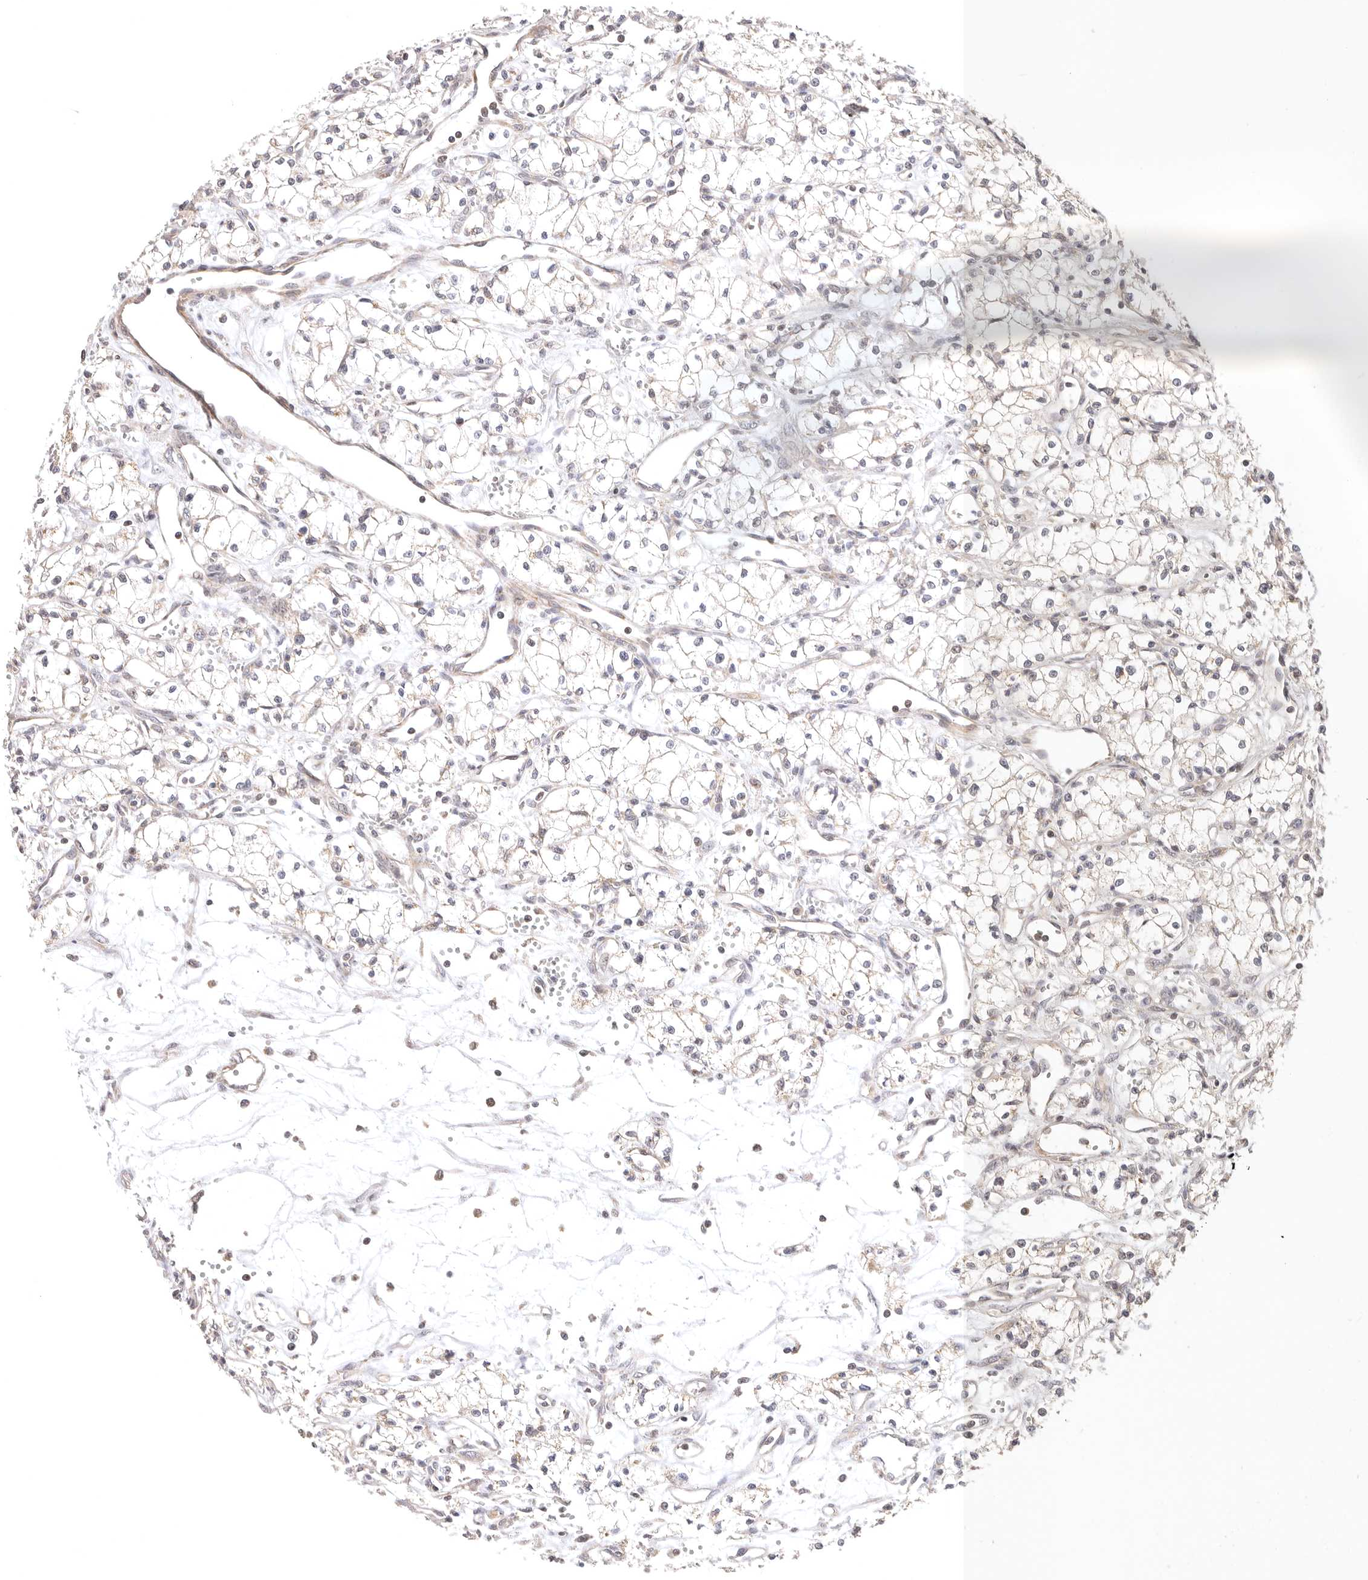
{"staining": {"intensity": "negative", "quantity": "none", "location": "none"}, "tissue": "renal cancer", "cell_type": "Tumor cells", "image_type": "cancer", "snomed": [{"axis": "morphology", "description": "Adenocarcinoma, NOS"}, {"axis": "topography", "description": "Kidney"}], "caption": "A high-resolution photomicrograph shows immunohistochemistry (IHC) staining of renal cancer (adenocarcinoma), which displays no significant positivity in tumor cells.", "gene": "KCMF1", "patient": {"sex": "male", "age": 59}}